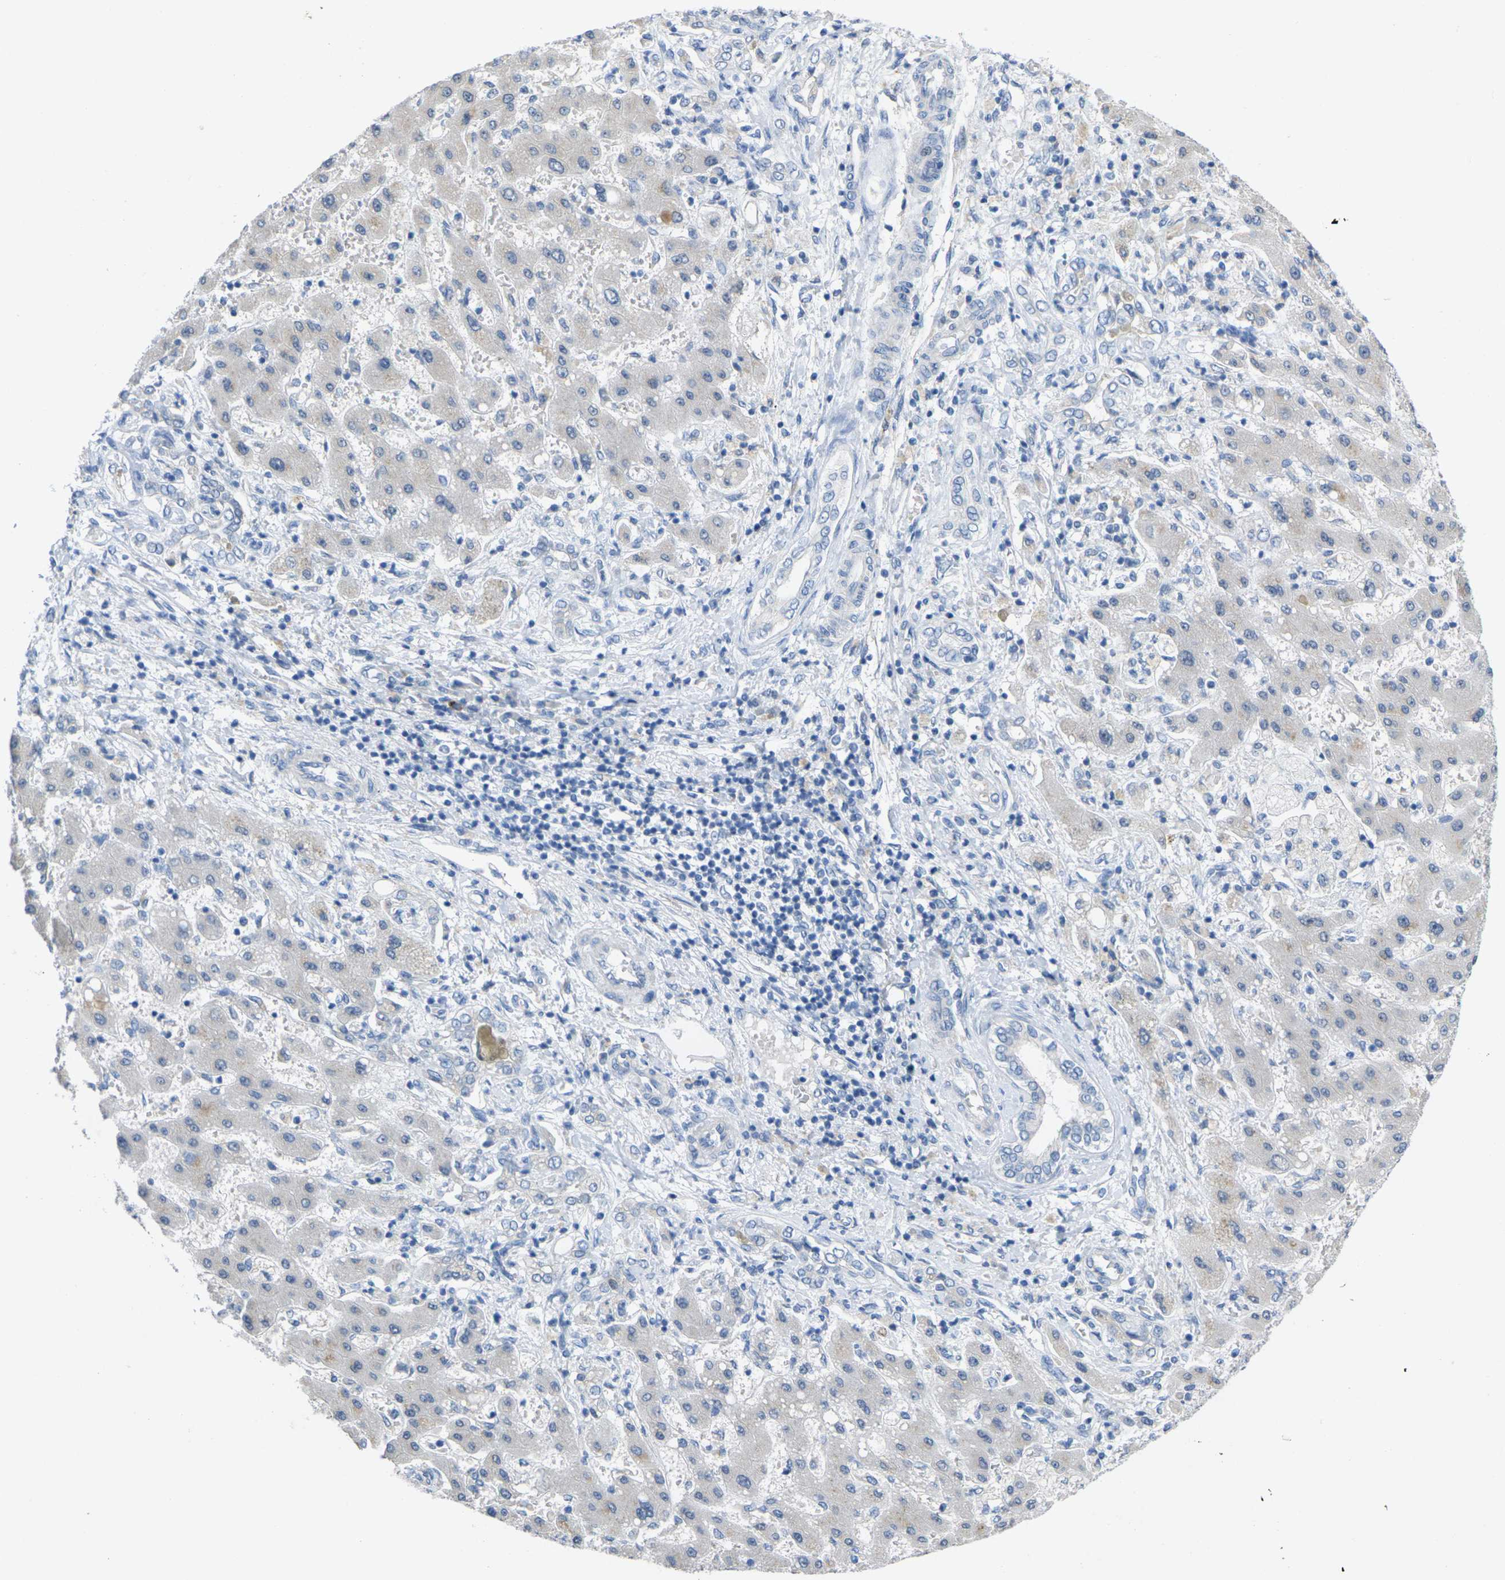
{"staining": {"intensity": "negative", "quantity": "none", "location": "none"}, "tissue": "liver cancer", "cell_type": "Tumor cells", "image_type": "cancer", "snomed": [{"axis": "morphology", "description": "Cholangiocarcinoma"}, {"axis": "topography", "description": "Liver"}], "caption": "High magnification brightfield microscopy of liver cancer stained with DAB (brown) and counterstained with hematoxylin (blue): tumor cells show no significant staining. Brightfield microscopy of IHC stained with DAB (brown) and hematoxylin (blue), captured at high magnification.", "gene": "TNNI3", "patient": {"sex": "male", "age": 50}}